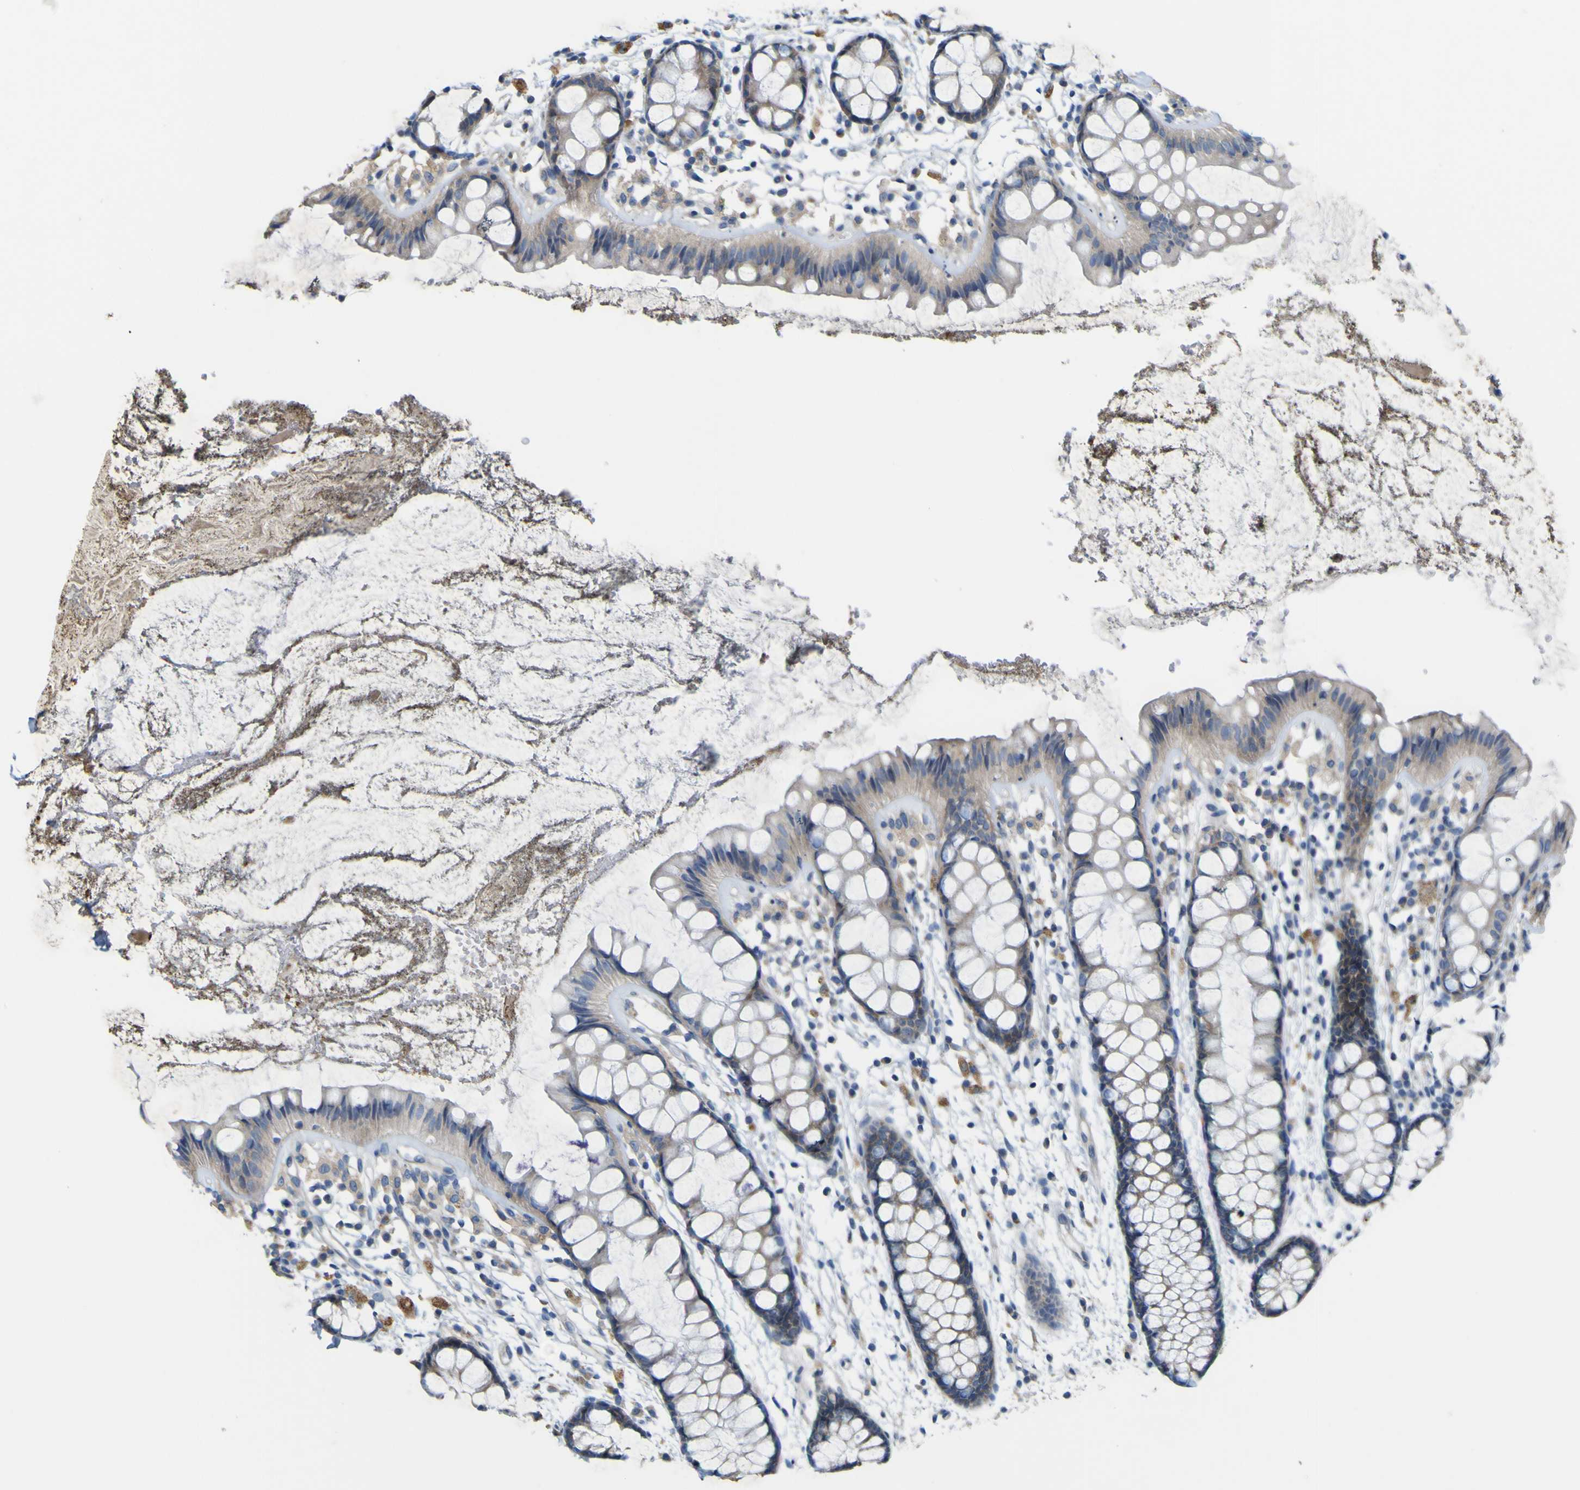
{"staining": {"intensity": "weak", "quantity": ">75%", "location": "cytoplasmic/membranous"}, "tissue": "rectum", "cell_type": "Glandular cells", "image_type": "normal", "snomed": [{"axis": "morphology", "description": "Normal tissue, NOS"}, {"axis": "topography", "description": "Rectum"}], "caption": "About >75% of glandular cells in benign rectum show weak cytoplasmic/membranous protein staining as visualized by brown immunohistochemical staining.", "gene": "MYEOV", "patient": {"sex": "female", "age": 66}}